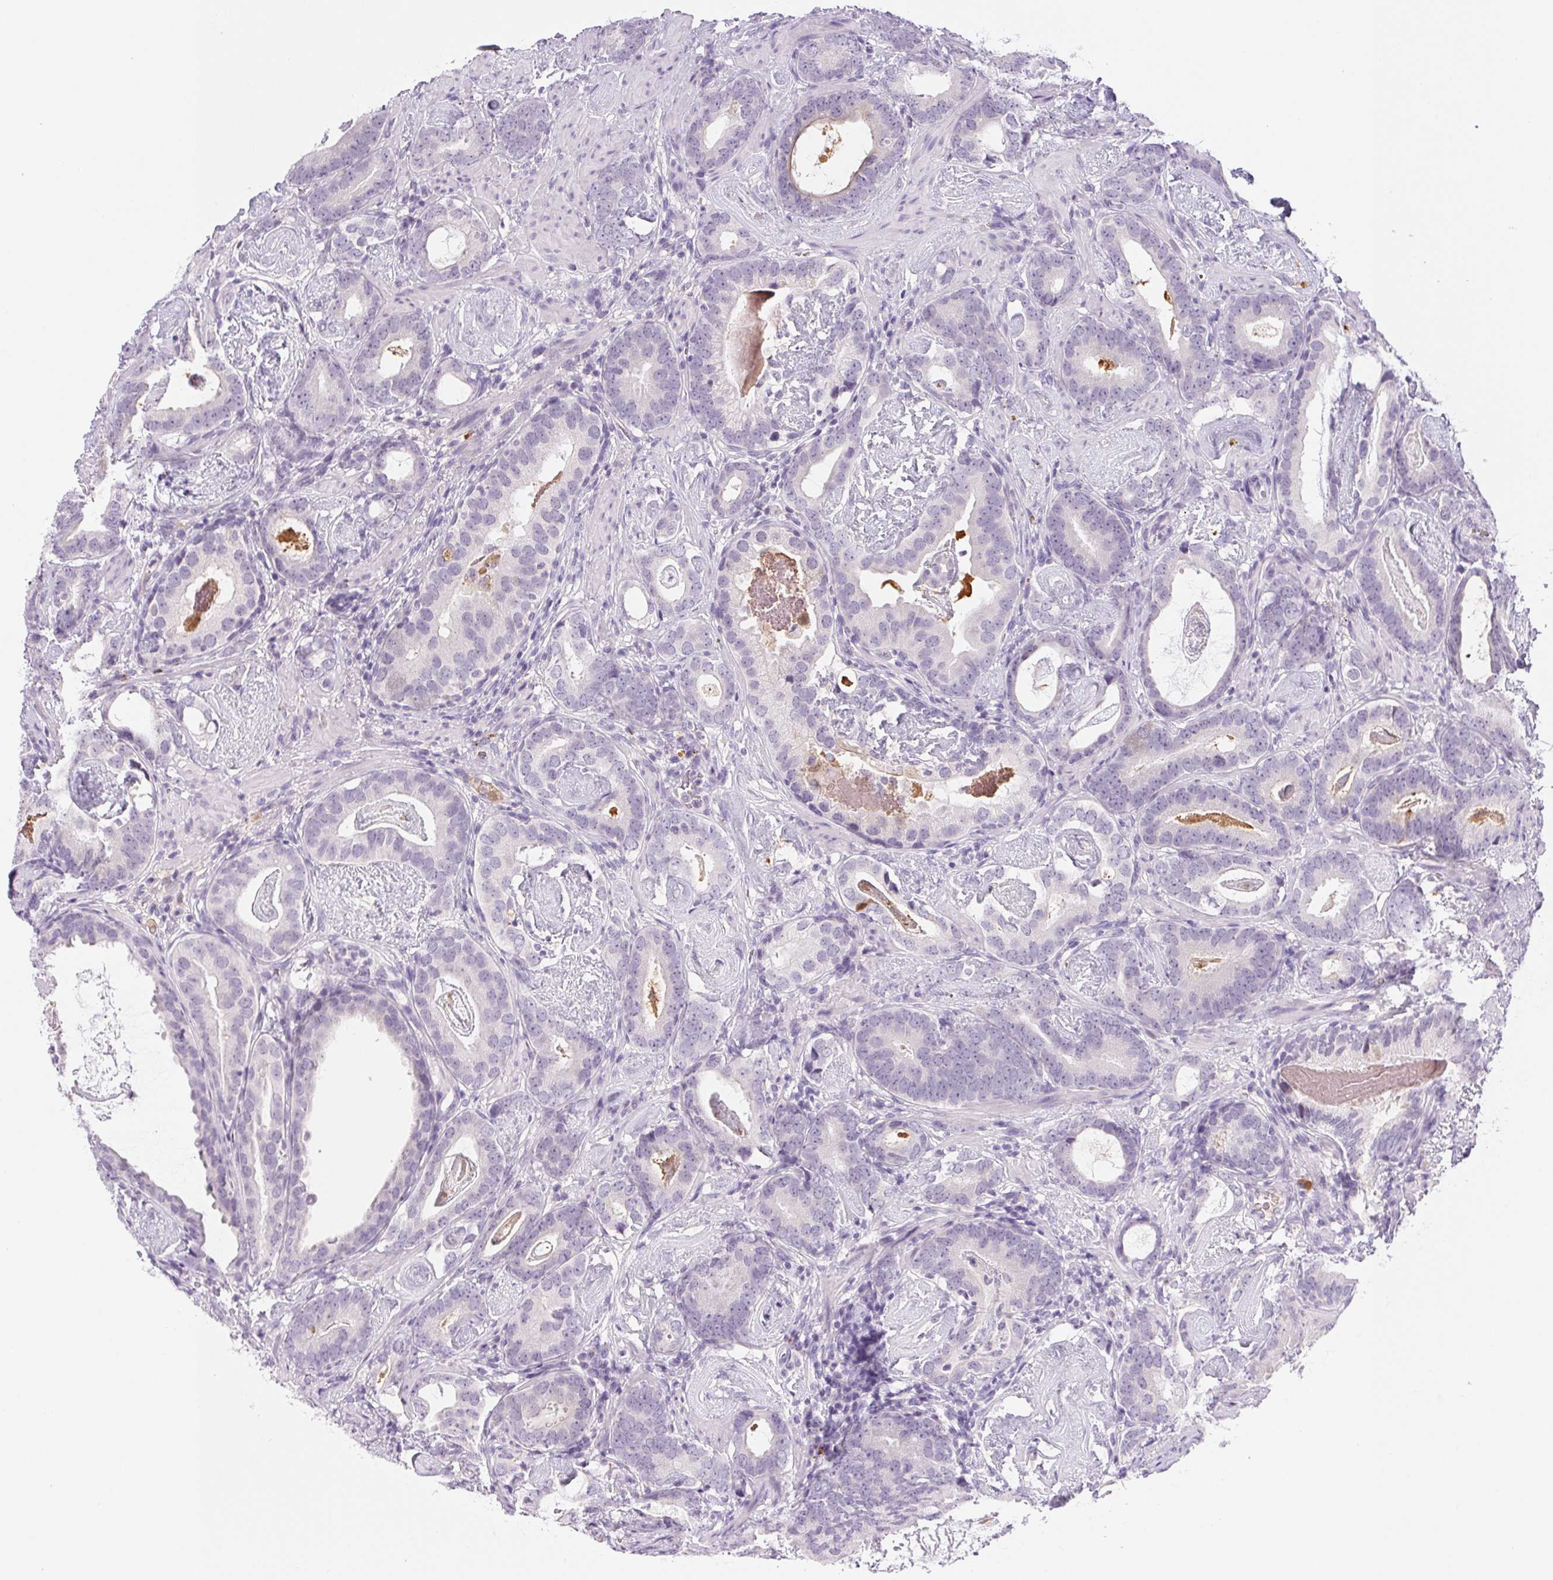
{"staining": {"intensity": "negative", "quantity": "none", "location": "none"}, "tissue": "prostate cancer", "cell_type": "Tumor cells", "image_type": "cancer", "snomed": [{"axis": "morphology", "description": "Adenocarcinoma, Low grade"}, {"axis": "topography", "description": "Prostate and seminal vesicle, NOS"}], "caption": "Immunohistochemical staining of human low-grade adenocarcinoma (prostate) shows no significant staining in tumor cells.", "gene": "IFIT1B", "patient": {"sex": "male", "age": 71}}